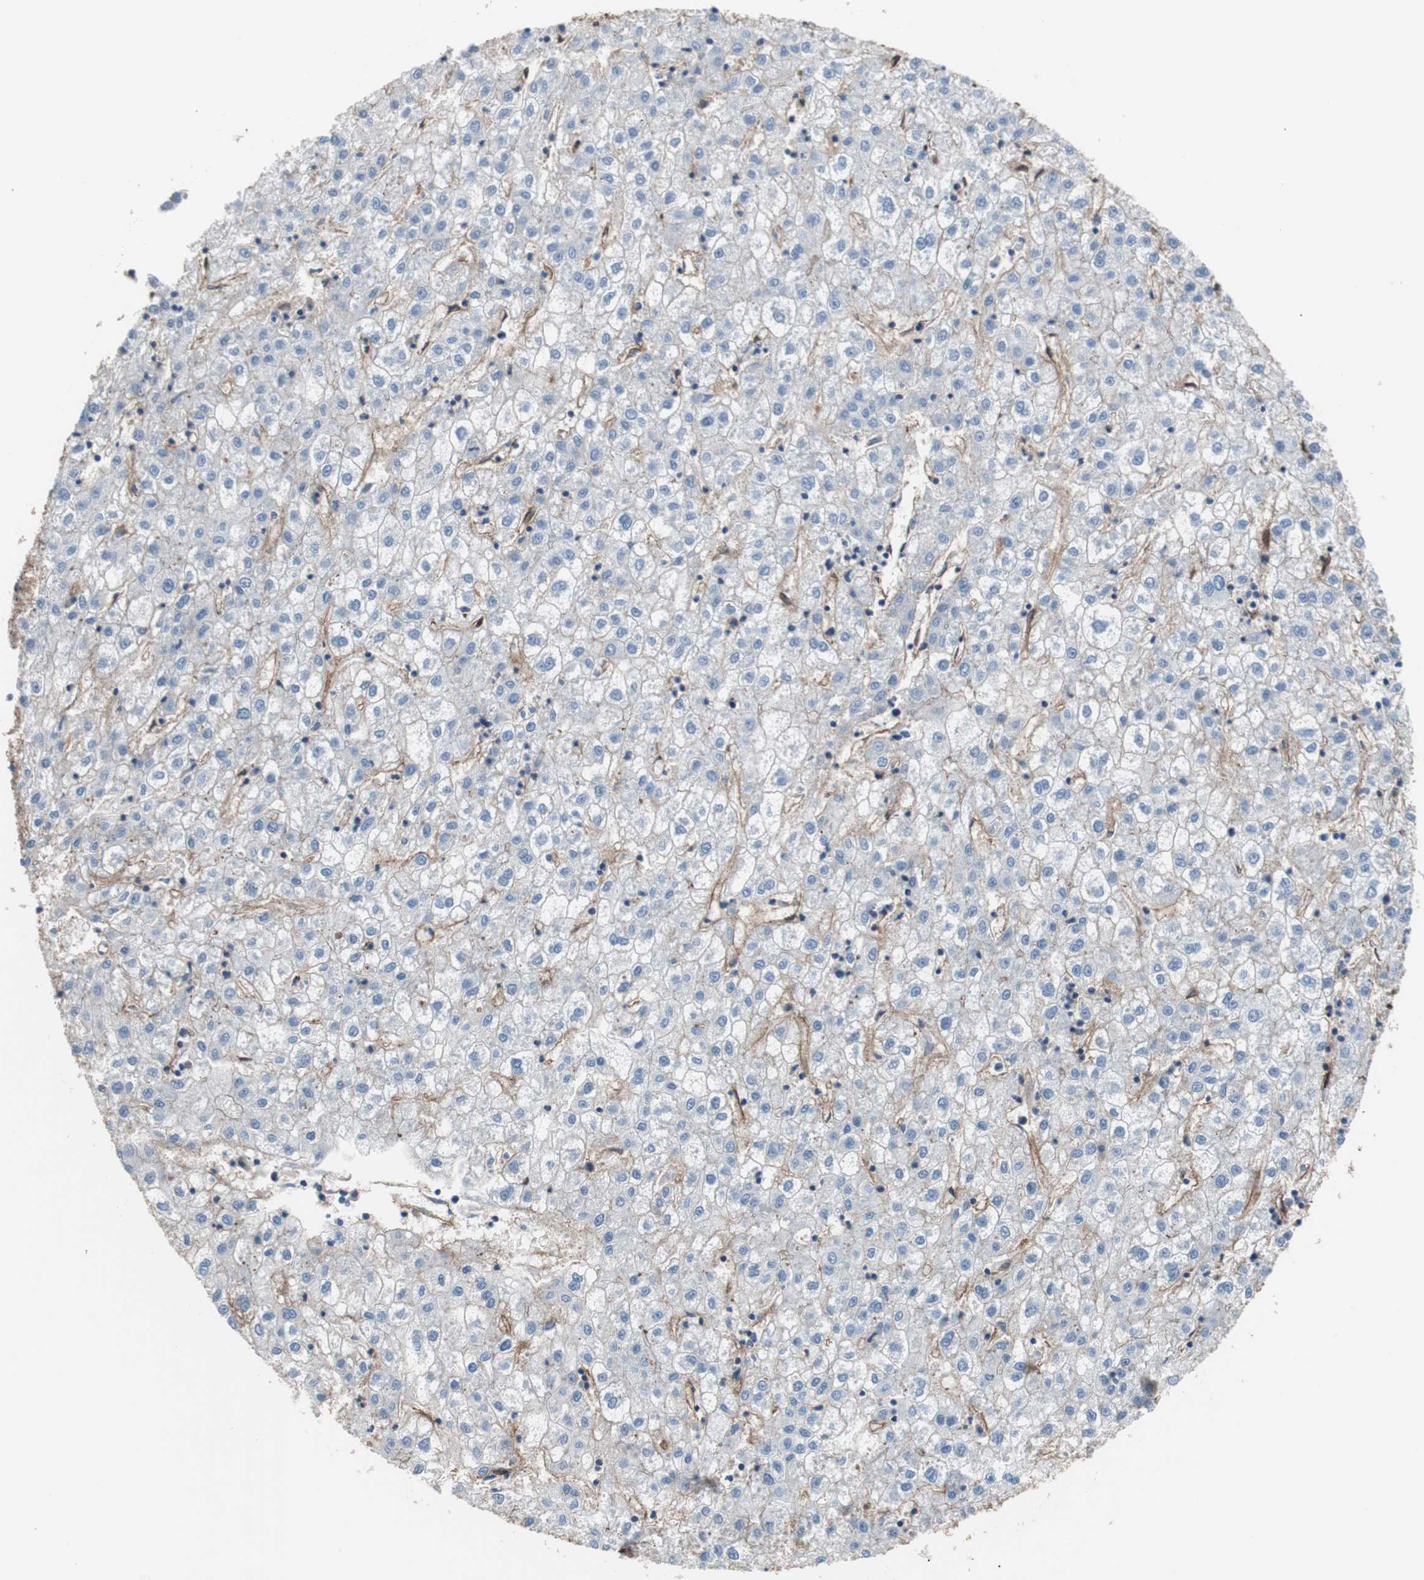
{"staining": {"intensity": "negative", "quantity": "none", "location": "none"}, "tissue": "liver cancer", "cell_type": "Tumor cells", "image_type": "cancer", "snomed": [{"axis": "morphology", "description": "Carcinoma, Hepatocellular, NOS"}, {"axis": "topography", "description": "Liver"}], "caption": "Photomicrograph shows no protein staining in tumor cells of liver hepatocellular carcinoma tissue.", "gene": "CD81", "patient": {"sex": "male", "age": 72}}